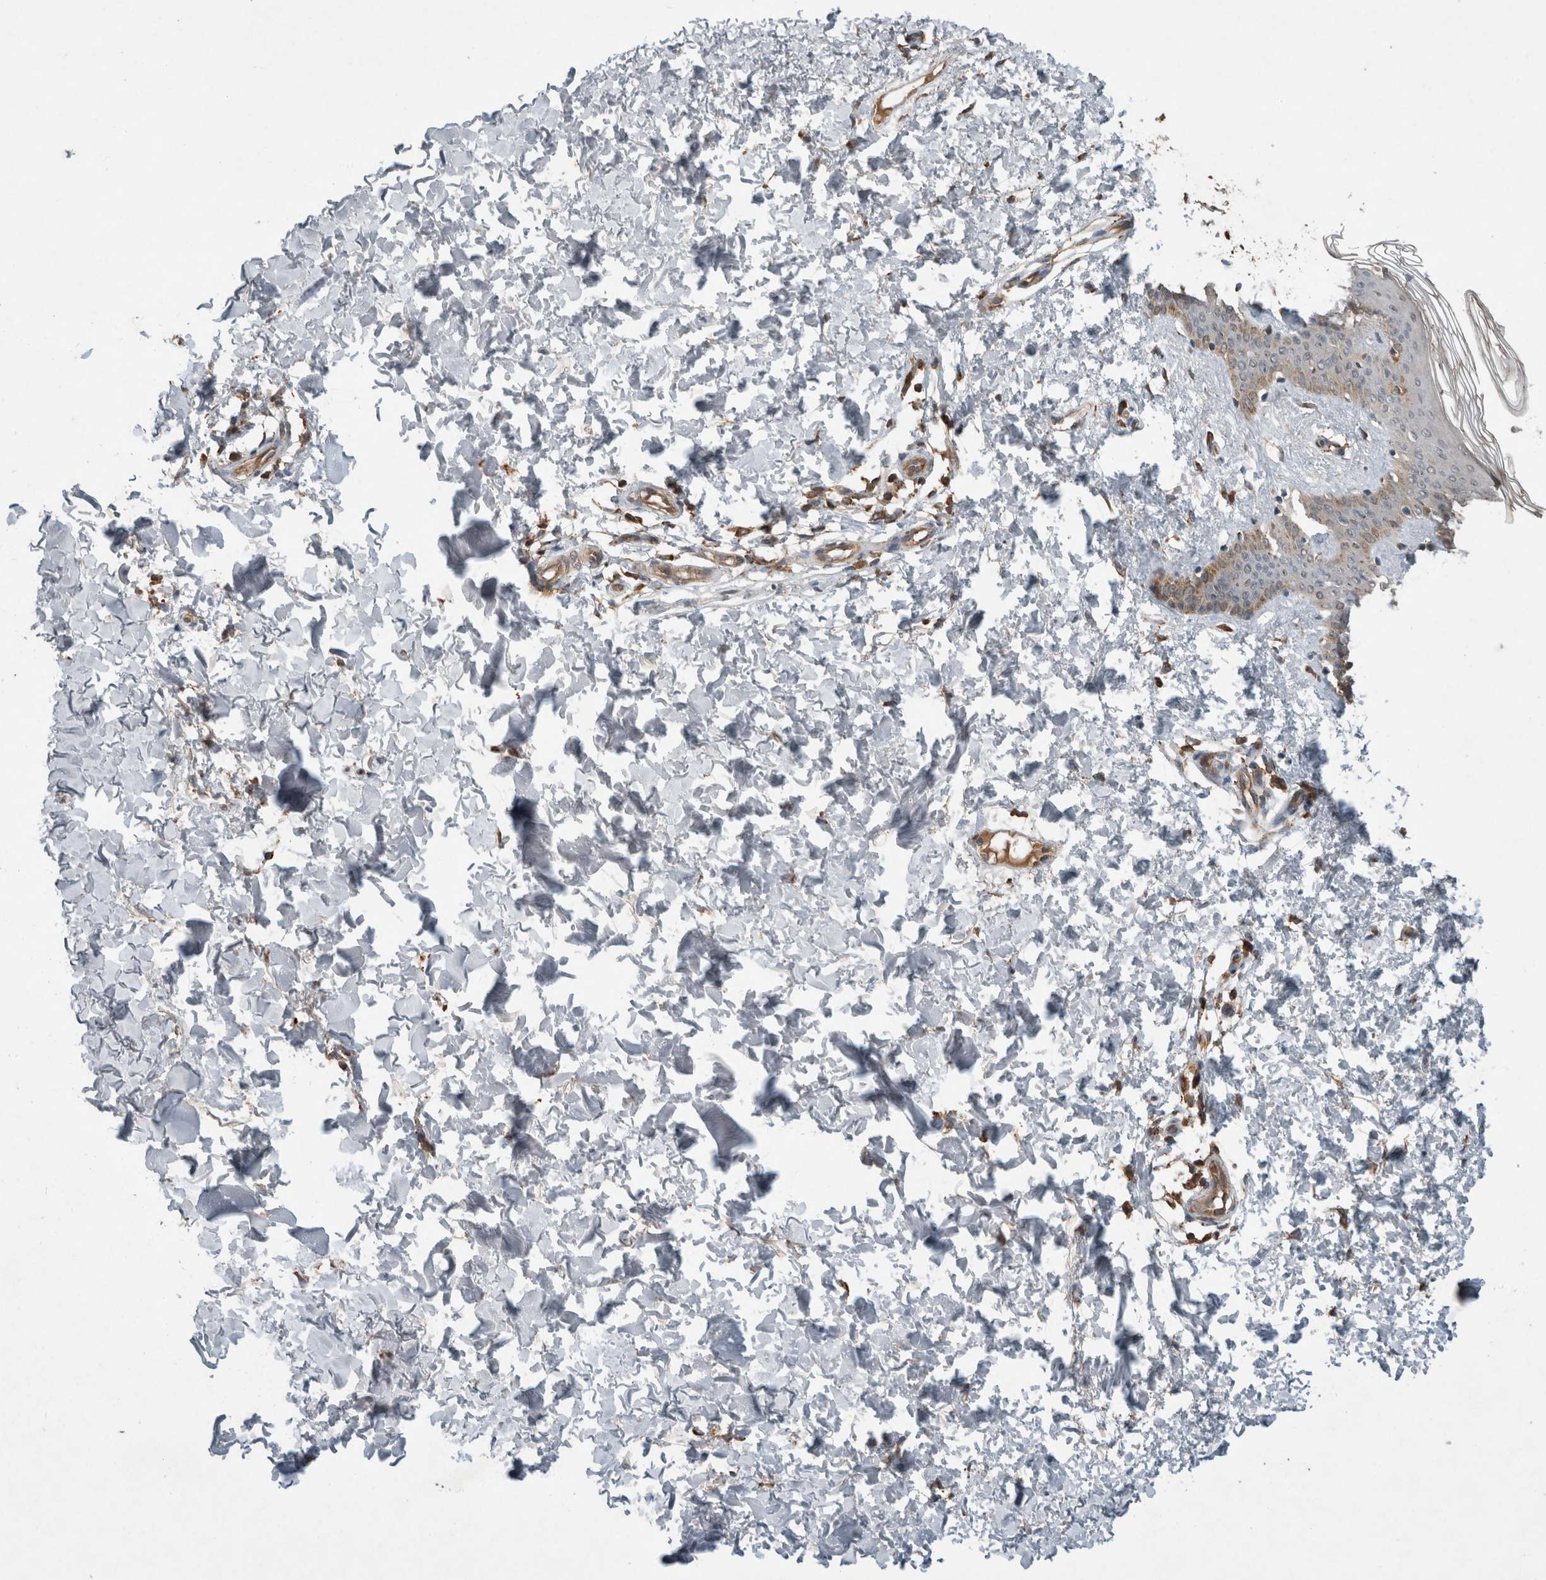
{"staining": {"intensity": "moderate", "quantity": ">75%", "location": "cytoplasmic/membranous"}, "tissue": "skin", "cell_type": "Fibroblasts", "image_type": "normal", "snomed": [{"axis": "morphology", "description": "Normal tissue, NOS"}, {"axis": "morphology", "description": "Neoplasm, benign, NOS"}, {"axis": "topography", "description": "Skin"}, {"axis": "topography", "description": "Soft tissue"}], "caption": "Protein expression analysis of unremarkable skin demonstrates moderate cytoplasmic/membranous expression in approximately >75% of fibroblasts. The staining was performed using DAB (3,3'-diaminobenzidine), with brown indicating positive protein expression. Nuclei are stained blue with hematoxylin.", "gene": "KLK14", "patient": {"sex": "male", "age": 26}}